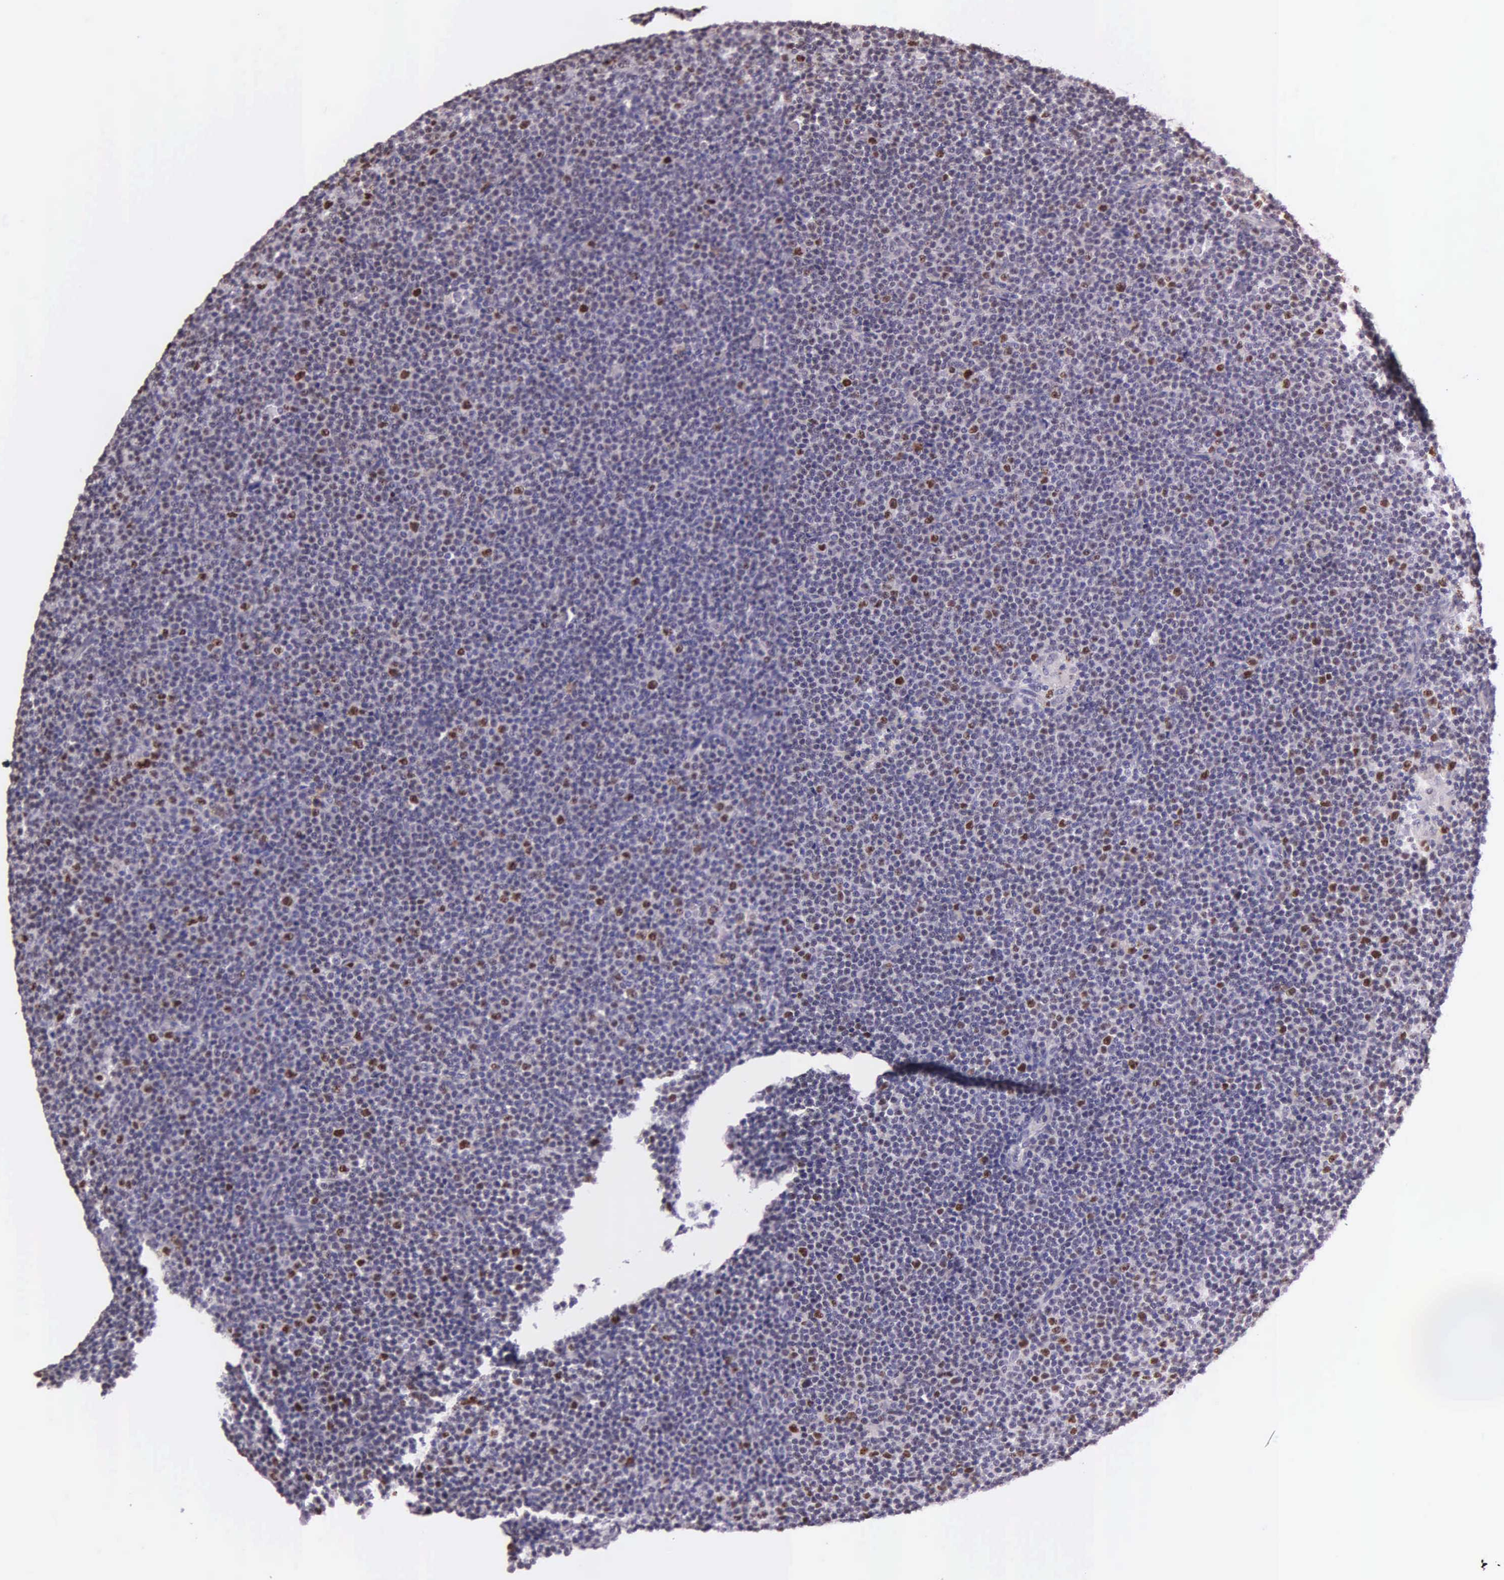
{"staining": {"intensity": "moderate", "quantity": "<25%", "location": "nuclear"}, "tissue": "lymphoma", "cell_type": "Tumor cells", "image_type": "cancer", "snomed": [{"axis": "morphology", "description": "Malignant lymphoma, non-Hodgkin's type, Low grade"}, {"axis": "topography", "description": "Lymph node"}], "caption": "Immunohistochemistry histopathology image of low-grade malignant lymphoma, non-Hodgkin's type stained for a protein (brown), which shows low levels of moderate nuclear positivity in about <25% of tumor cells.", "gene": "MCM5", "patient": {"sex": "female", "age": 69}}